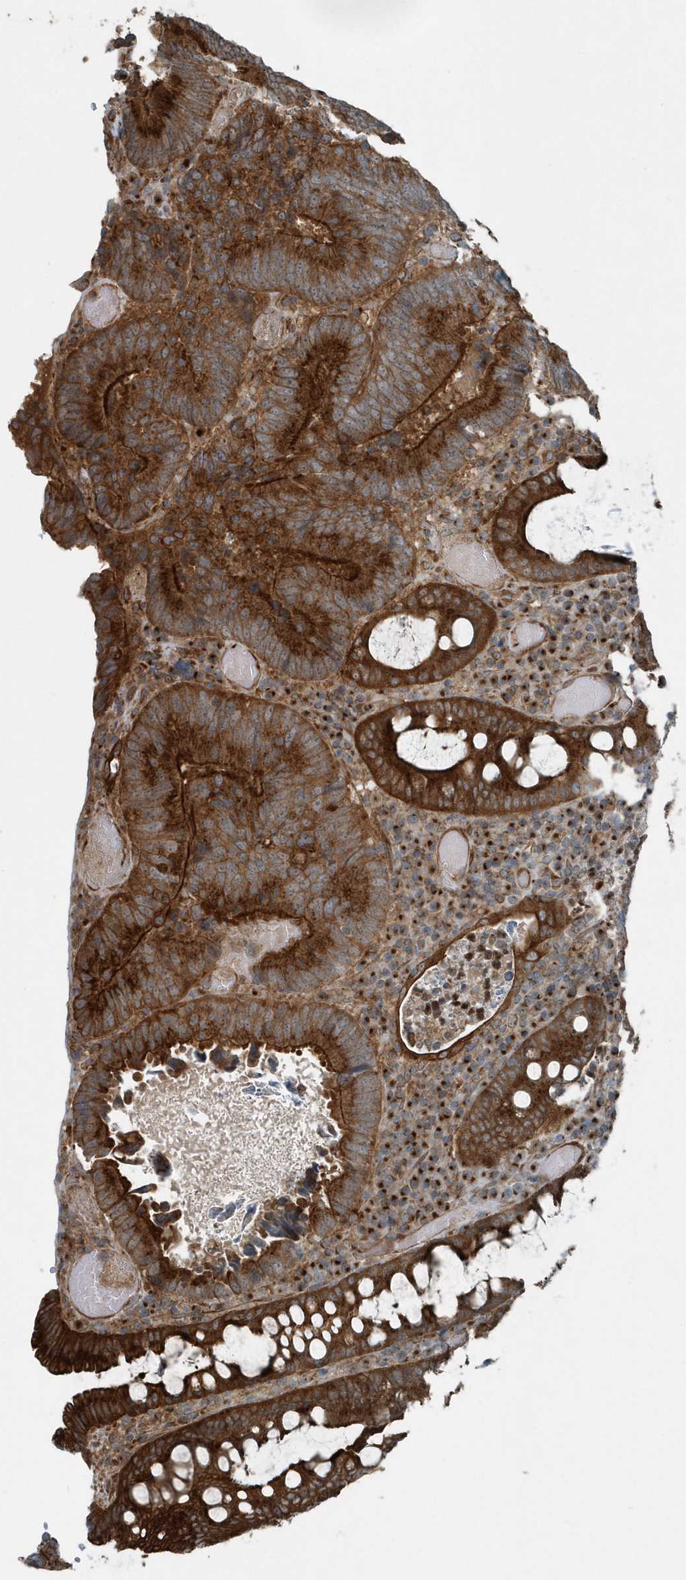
{"staining": {"intensity": "strong", "quantity": ">75%", "location": "cytoplasmic/membranous"}, "tissue": "colorectal cancer", "cell_type": "Tumor cells", "image_type": "cancer", "snomed": [{"axis": "morphology", "description": "Adenocarcinoma, NOS"}, {"axis": "topography", "description": "Colon"}], "caption": "A high amount of strong cytoplasmic/membranous staining is identified in approximately >75% of tumor cells in adenocarcinoma (colorectal) tissue.", "gene": "GCC2", "patient": {"sex": "female", "age": 78}}